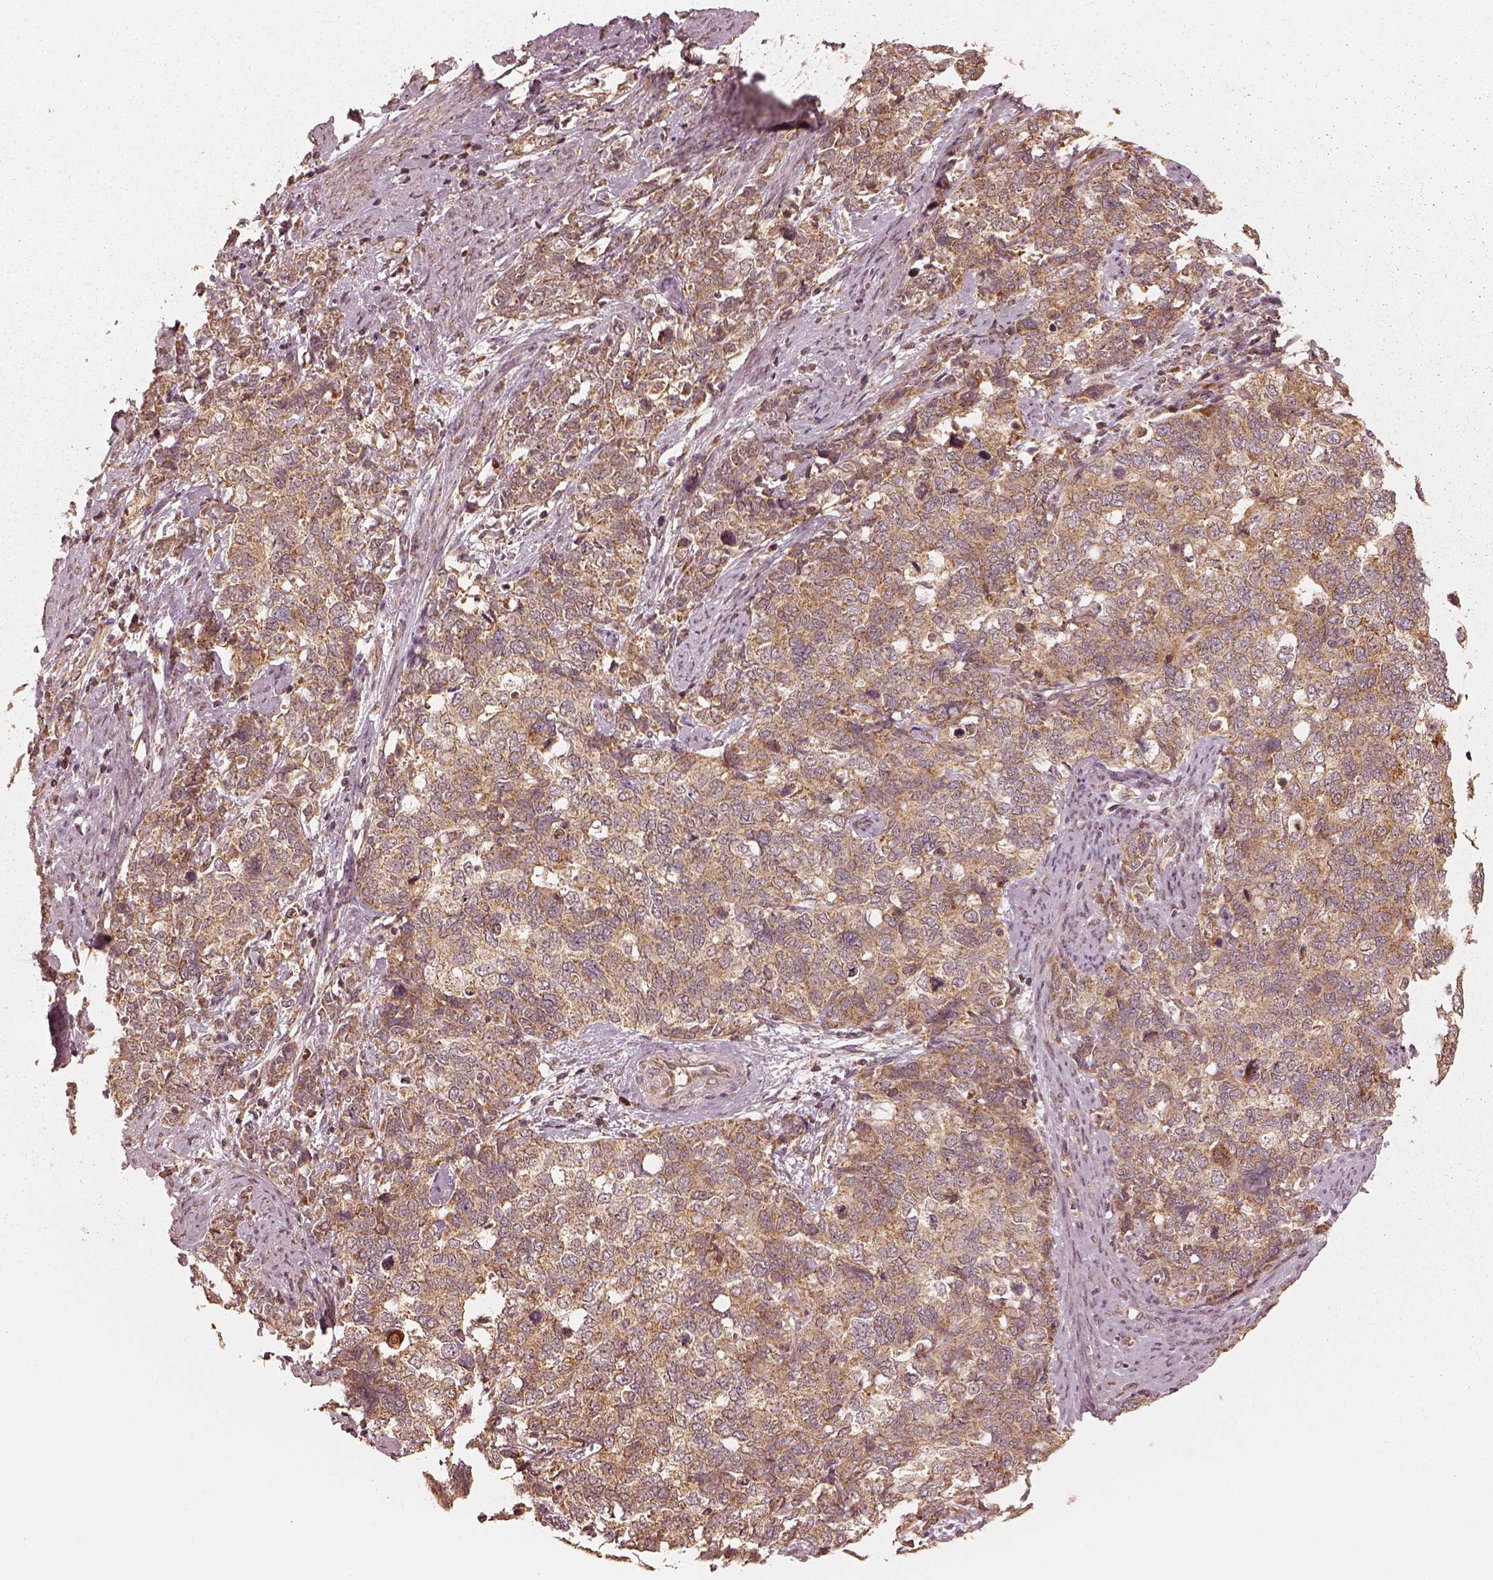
{"staining": {"intensity": "moderate", "quantity": ">75%", "location": "cytoplasmic/membranous"}, "tissue": "cervical cancer", "cell_type": "Tumor cells", "image_type": "cancer", "snomed": [{"axis": "morphology", "description": "Squamous cell carcinoma, NOS"}, {"axis": "topography", "description": "Cervix"}], "caption": "Human cervical squamous cell carcinoma stained for a protein (brown) displays moderate cytoplasmic/membranous positive expression in about >75% of tumor cells.", "gene": "DNAJC25", "patient": {"sex": "female", "age": 63}}